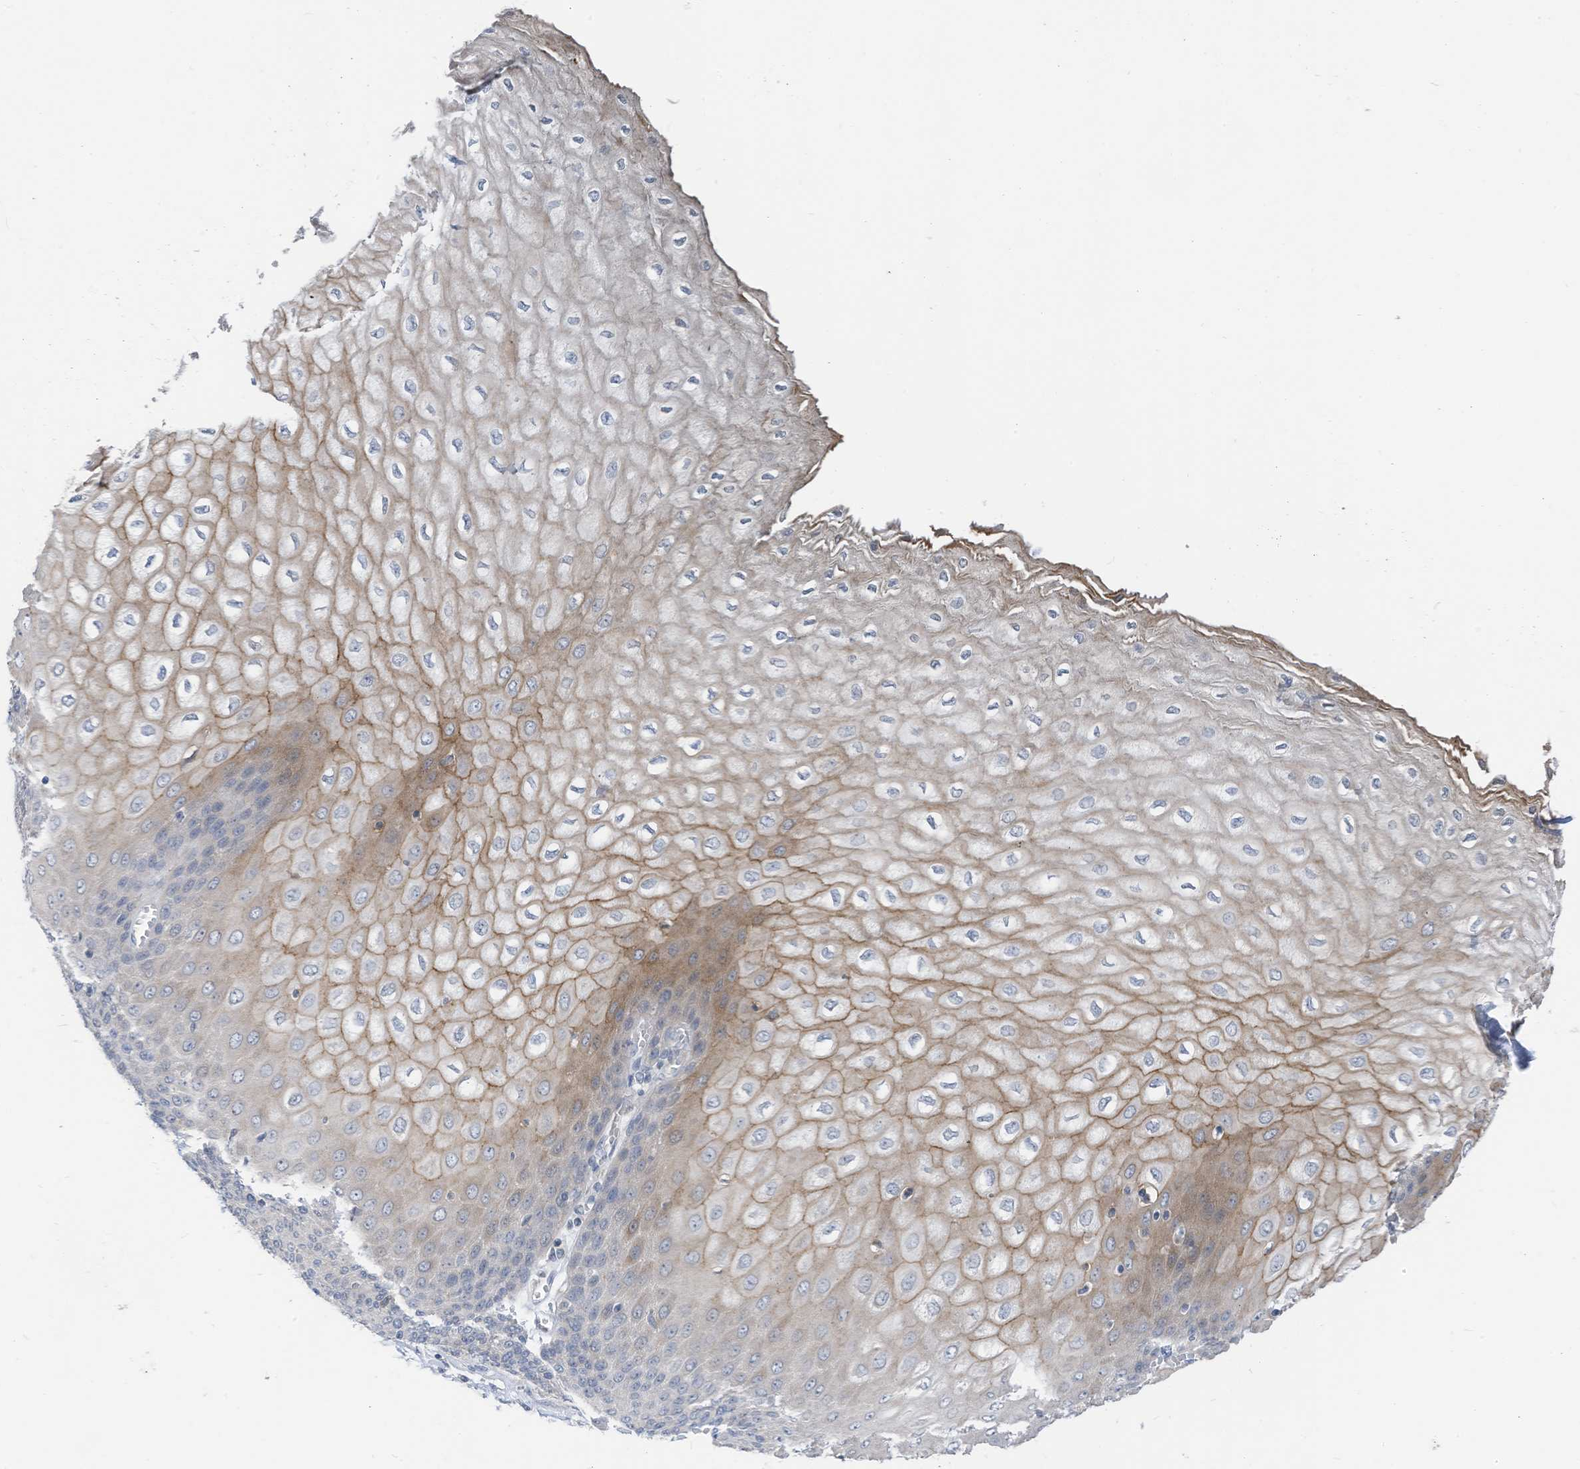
{"staining": {"intensity": "moderate", "quantity": "25%-75%", "location": "cytoplasmic/membranous"}, "tissue": "esophagus", "cell_type": "Squamous epithelial cells", "image_type": "normal", "snomed": [{"axis": "morphology", "description": "Normal tissue, NOS"}, {"axis": "topography", "description": "Esophagus"}], "caption": "Immunohistochemical staining of unremarkable esophagus shows moderate cytoplasmic/membranous protein positivity in about 25%-75% of squamous epithelial cells.", "gene": "LDAH", "patient": {"sex": "male", "age": 60}}